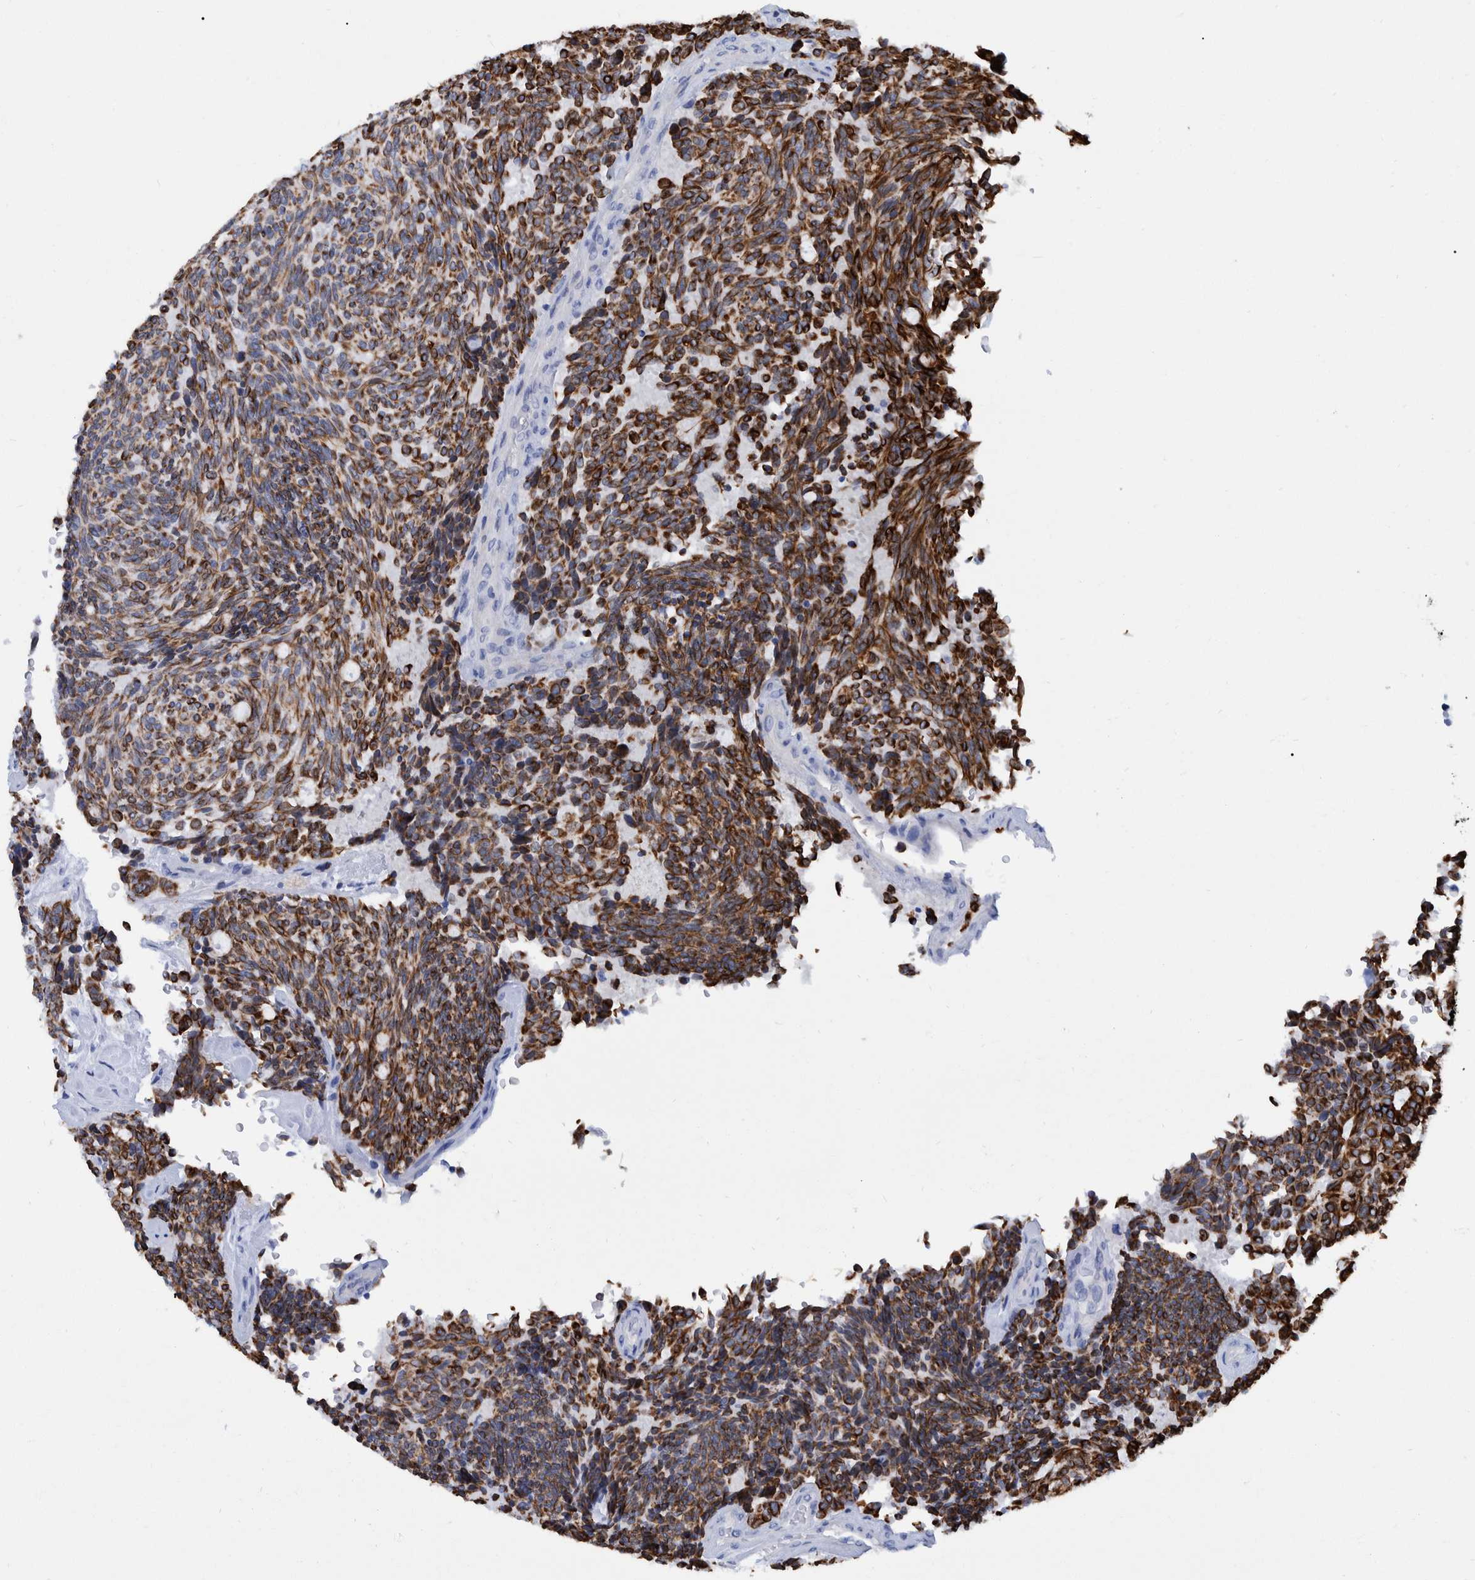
{"staining": {"intensity": "moderate", "quantity": ">75%", "location": "cytoplasmic/membranous"}, "tissue": "carcinoid", "cell_type": "Tumor cells", "image_type": "cancer", "snomed": [{"axis": "morphology", "description": "Carcinoid, malignant, NOS"}, {"axis": "topography", "description": "Pancreas"}], "caption": "IHC photomicrograph of neoplastic tissue: malignant carcinoid stained using immunohistochemistry displays medium levels of moderate protein expression localized specifically in the cytoplasmic/membranous of tumor cells, appearing as a cytoplasmic/membranous brown color.", "gene": "MKS1", "patient": {"sex": "female", "age": 54}}